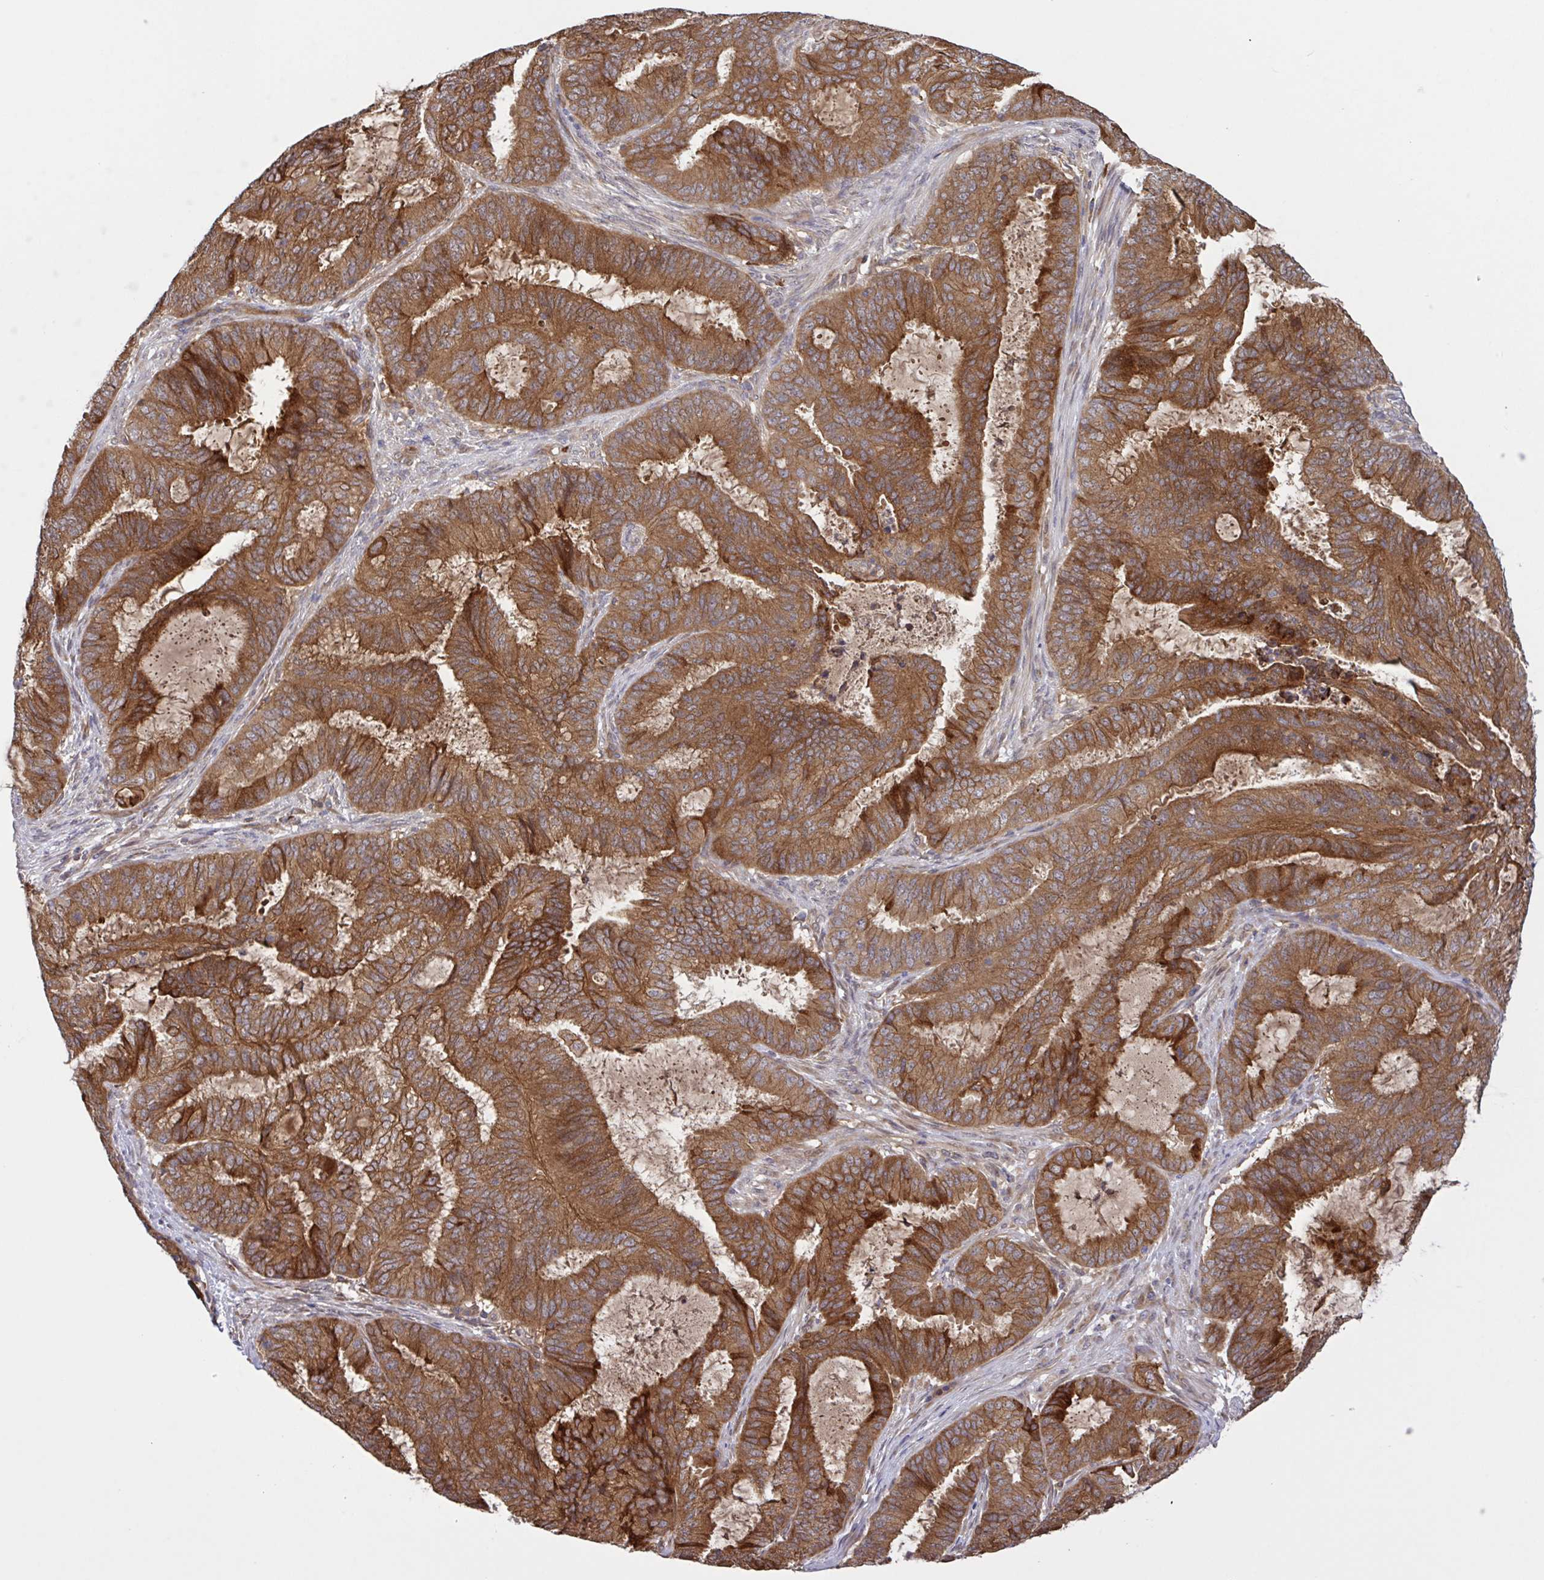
{"staining": {"intensity": "moderate", "quantity": ">75%", "location": "cytoplasmic/membranous"}, "tissue": "endometrial cancer", "cell_type": "Tumor cells", "image_type": "cancer", "snomed": [{"axis": "morphology", "description": "Adenocarcinoma, NOS"}, {"axis": "topography", "description": "Endometrium"}], "caption": "Protein expression analysis of endometrial cancer exhibits moderate cytoplasmic/membranous expression in about >75% of tumor cells. (Stains: DAB (3,3'-diaminobenzidine) in brown, nuclei in blue, Microscopy: brightfield microscopy at high magnification).", "gene": "INTS10", "patient": {"sex": "female", "age": 51}}